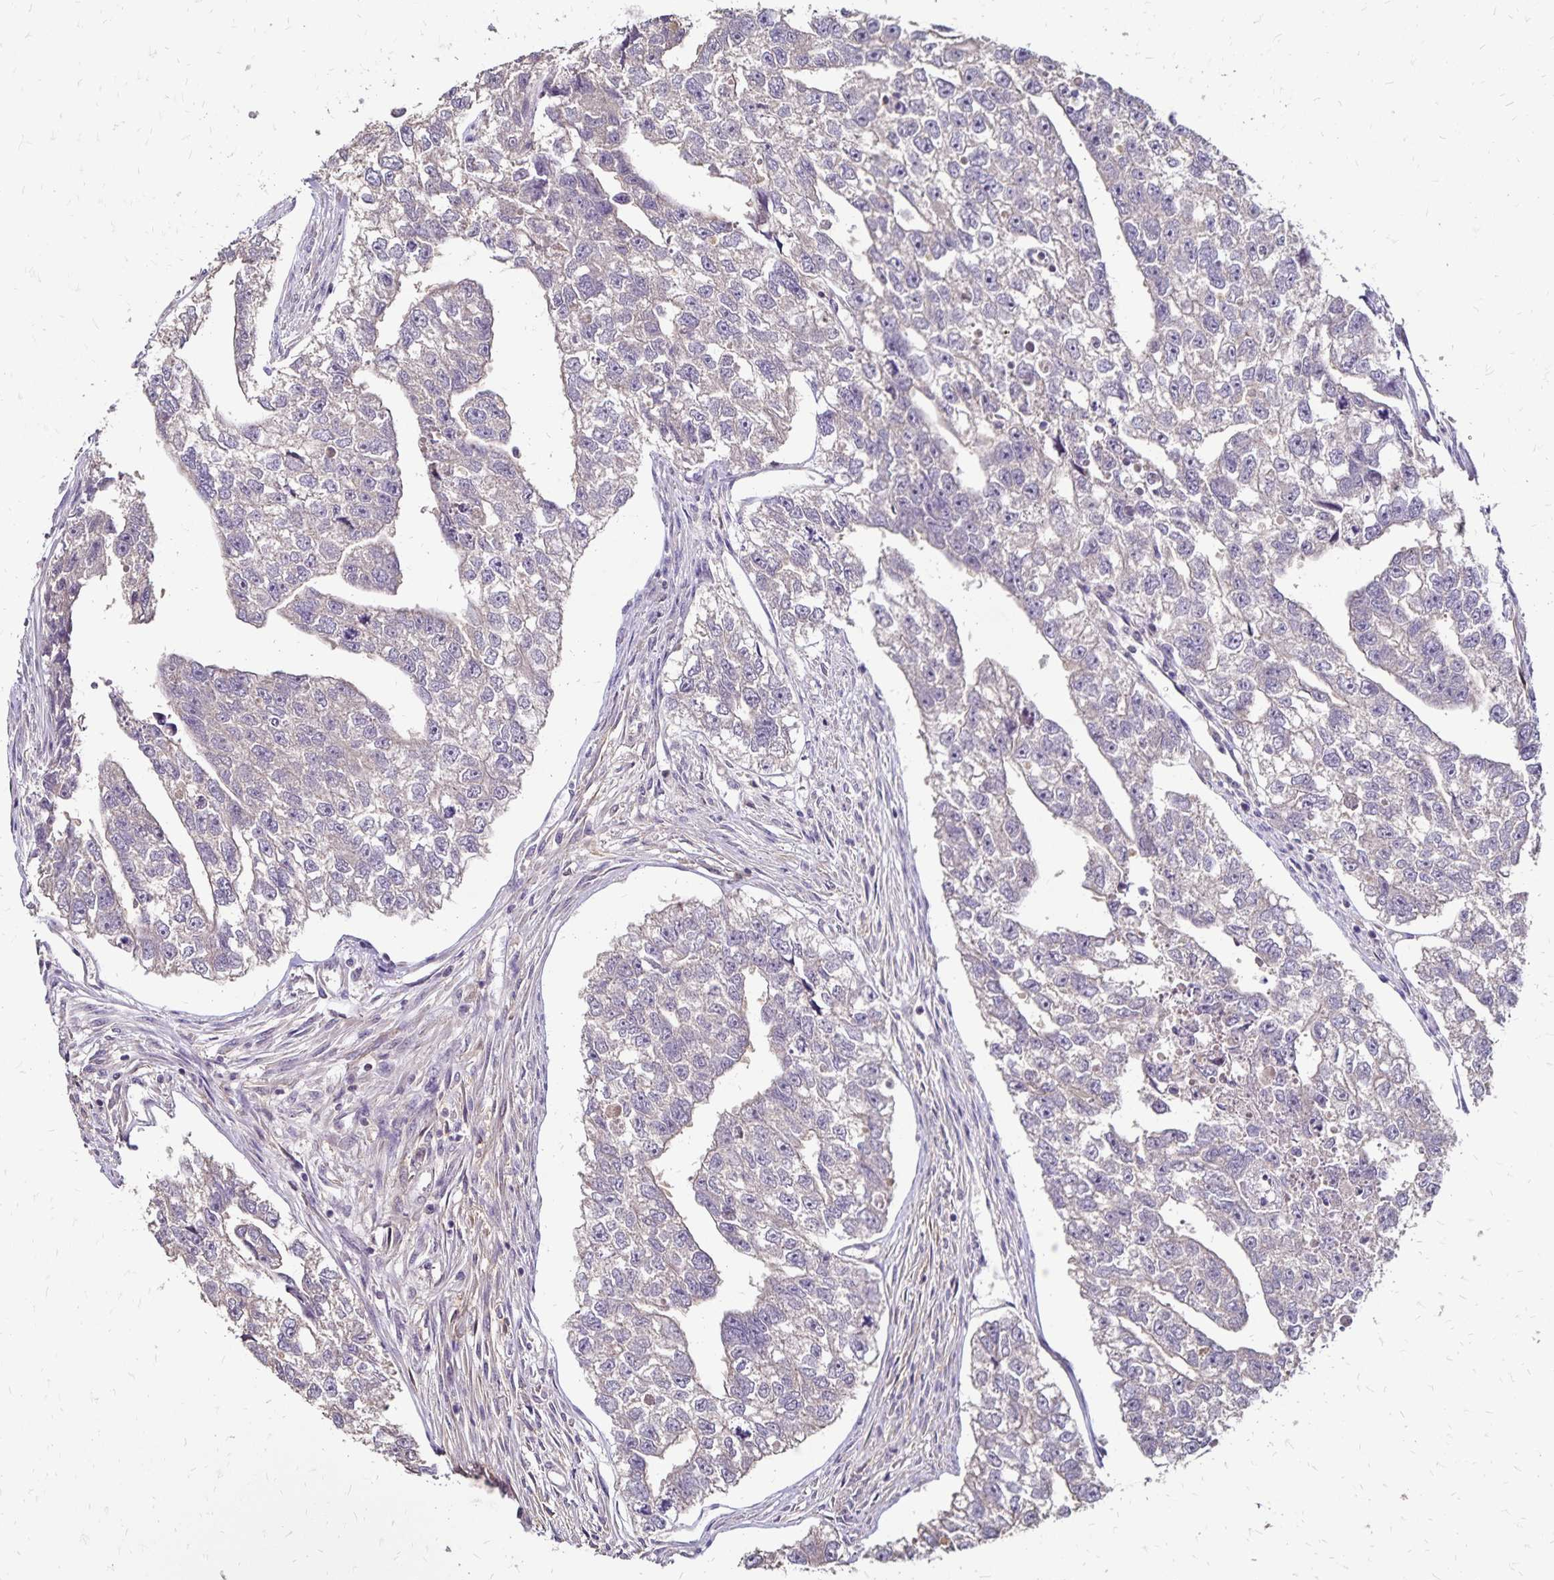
{"staining": {"intensity": "negative", "quantity": "none", "location": "none"}, "tissue": "testis cancer", "cell_type": "Tumor cells", "image_type": "cancer", "snomed": [{"axis": "morphology", "description": "Carcinoma, Embryonal, NOS"}, {"axis": "morphology", "description": "Teratoma, malignant, NOS"}, {"axis": "topography", "description": "Testis"}], "caption": "Human testis embryonal carcinoma stained for a protein using immunohistochemistry (IHC) reveals no staining in tumor cells.", "gene": "EMC10", "patient": {"sex": "male", "age": 44}}